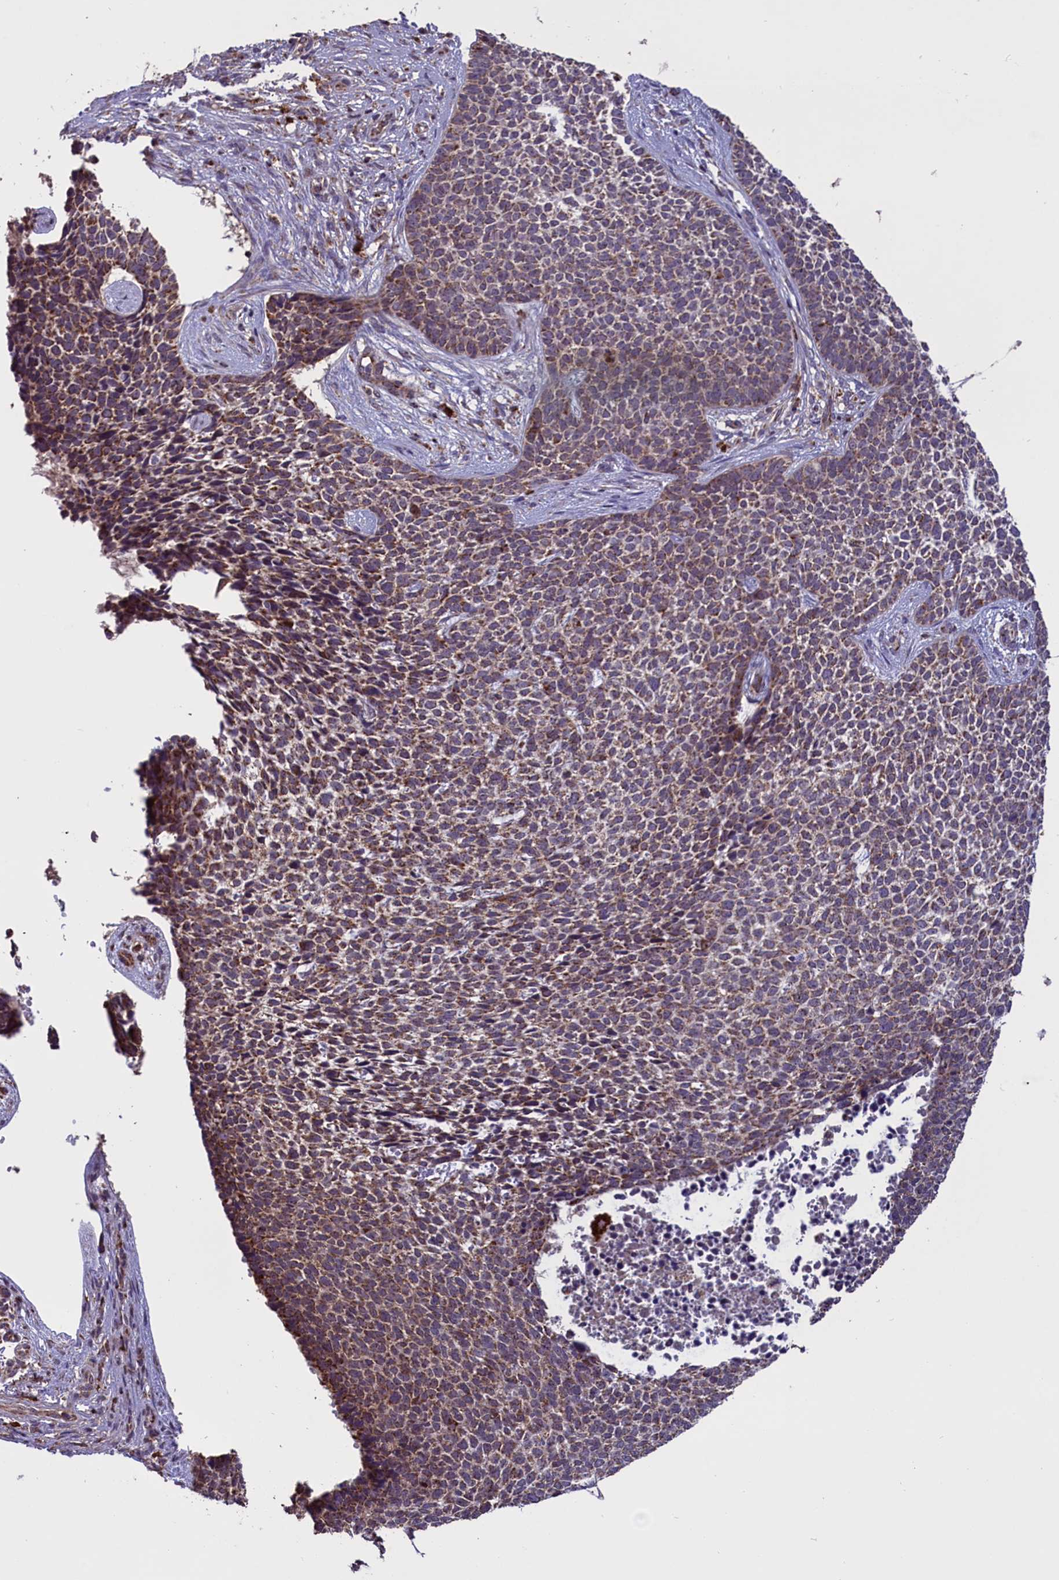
{"staining": {"intensity": "moderate", "quantity": ">75%", "location": "cytoplasmic/membranous"}, "tissue": "skin cancer", "cell_type": "Tumor cells", "image_type": "cancer", "snomed": [{"axis": "morphology", "description": "Basal cell carcinoma"}, {"axis": "topography", "description": "Skin"}], "caption": "There is medium levels of moderate cytoplasmic/membranous positivity in tumor cells of basal cell carcinoma (skin), as demonstrated by immunohistochemical staining (brown color).", "gene": "GLRX5", "patient": {"sex": "female", "age": 84}}